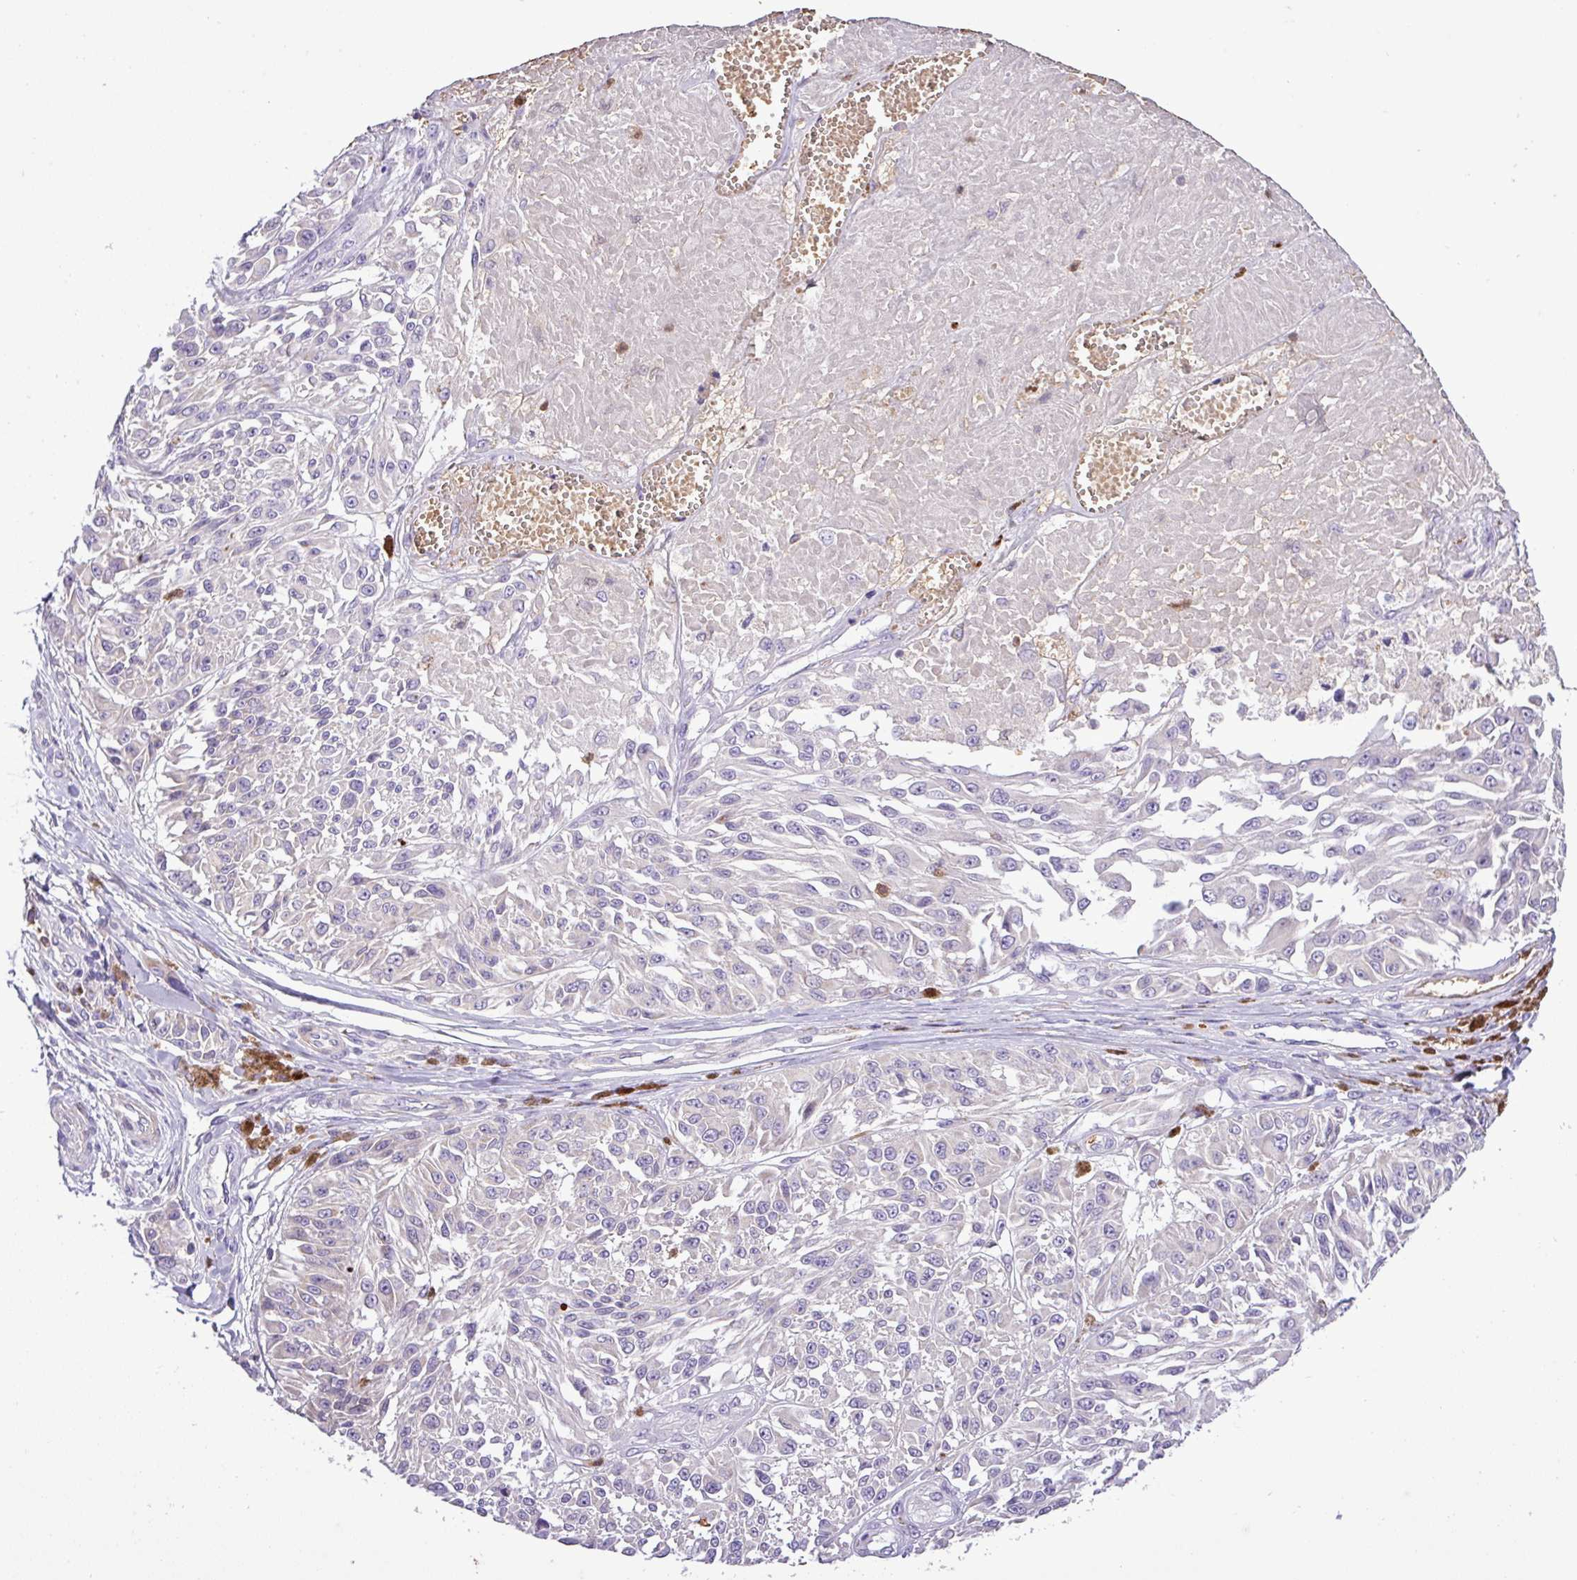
{"staining": {"intensity": "negative", "quantity": "none", "location": "none"}, "tissue": "melanoma", "cell_type": "Tumor cells", "image_type": "cancer", "snomed": [{"axis": "morphology", "description": "Malignant melanoma, NOS"}, {"axis": "topography", "description": "Skin"}], "caption": "Malignant melanoma was stained to show a protein in brown. There is no significant staining in tumor cells.", "gene": "MGAT4B", "patient": {"sex": "male", "age": 94}}